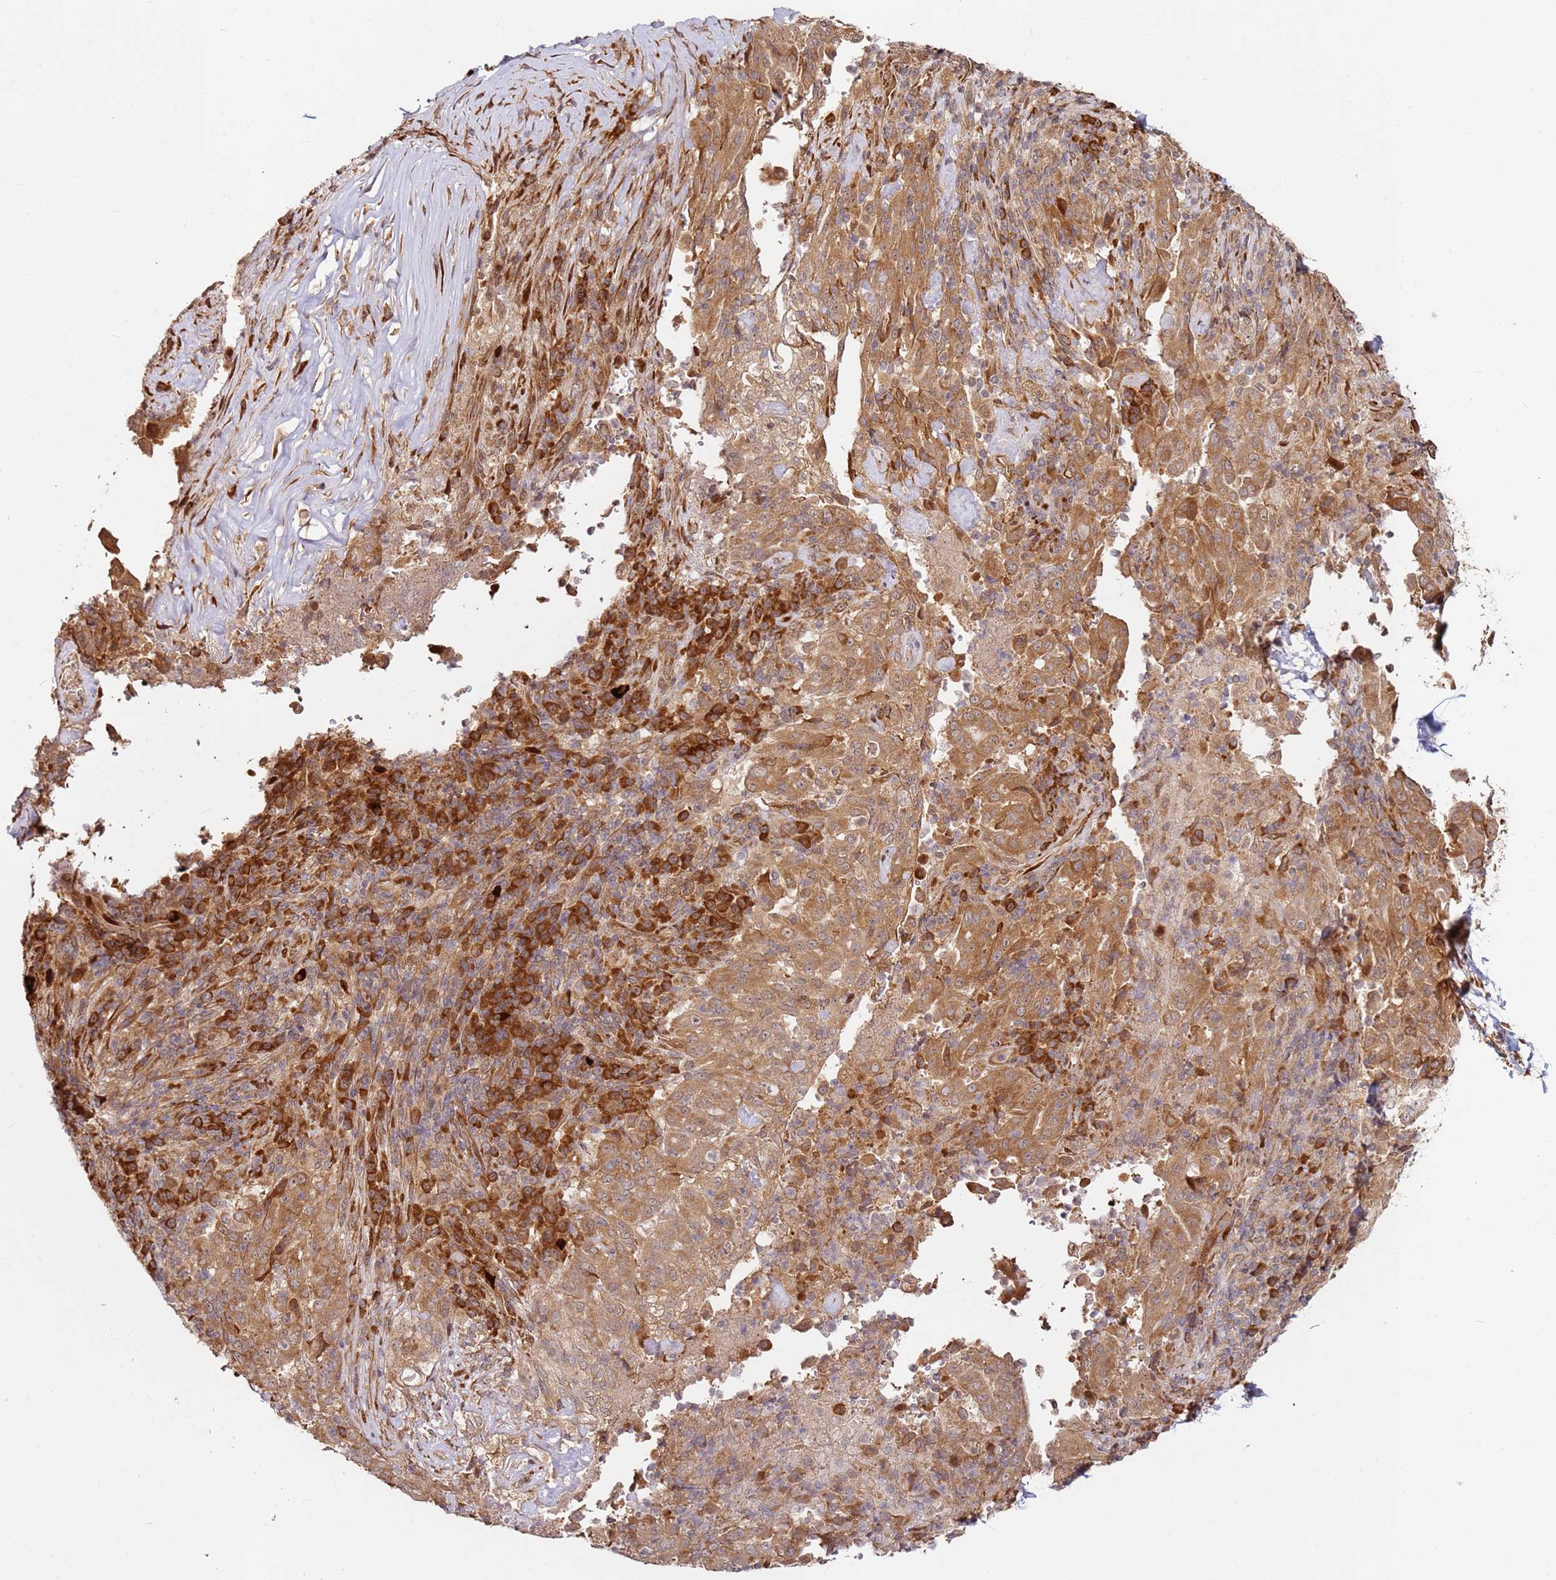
{"staining": {"intensity": "moderate", "quantity": ">75%", "location": "cytoplasmic/membranous"}, "tissue": "pancreatic cancer", "cell_type": "Tumor cells", "image_type": "cancer", "snomed": [{"axis": "morphology", "description": "Adenocarcinoma, NOS"}, {"axis": "topography", "description": "Pancreas"}], "caption": "Brown immunohistochemical staining in pancreatic cancer (adenocarcinoma) displays moderate cytoplasmic/membranous expression in approximately >75% of tumor cells.", "gene": "RPS3A", "patient": {"sex": "male", "age": 63}}